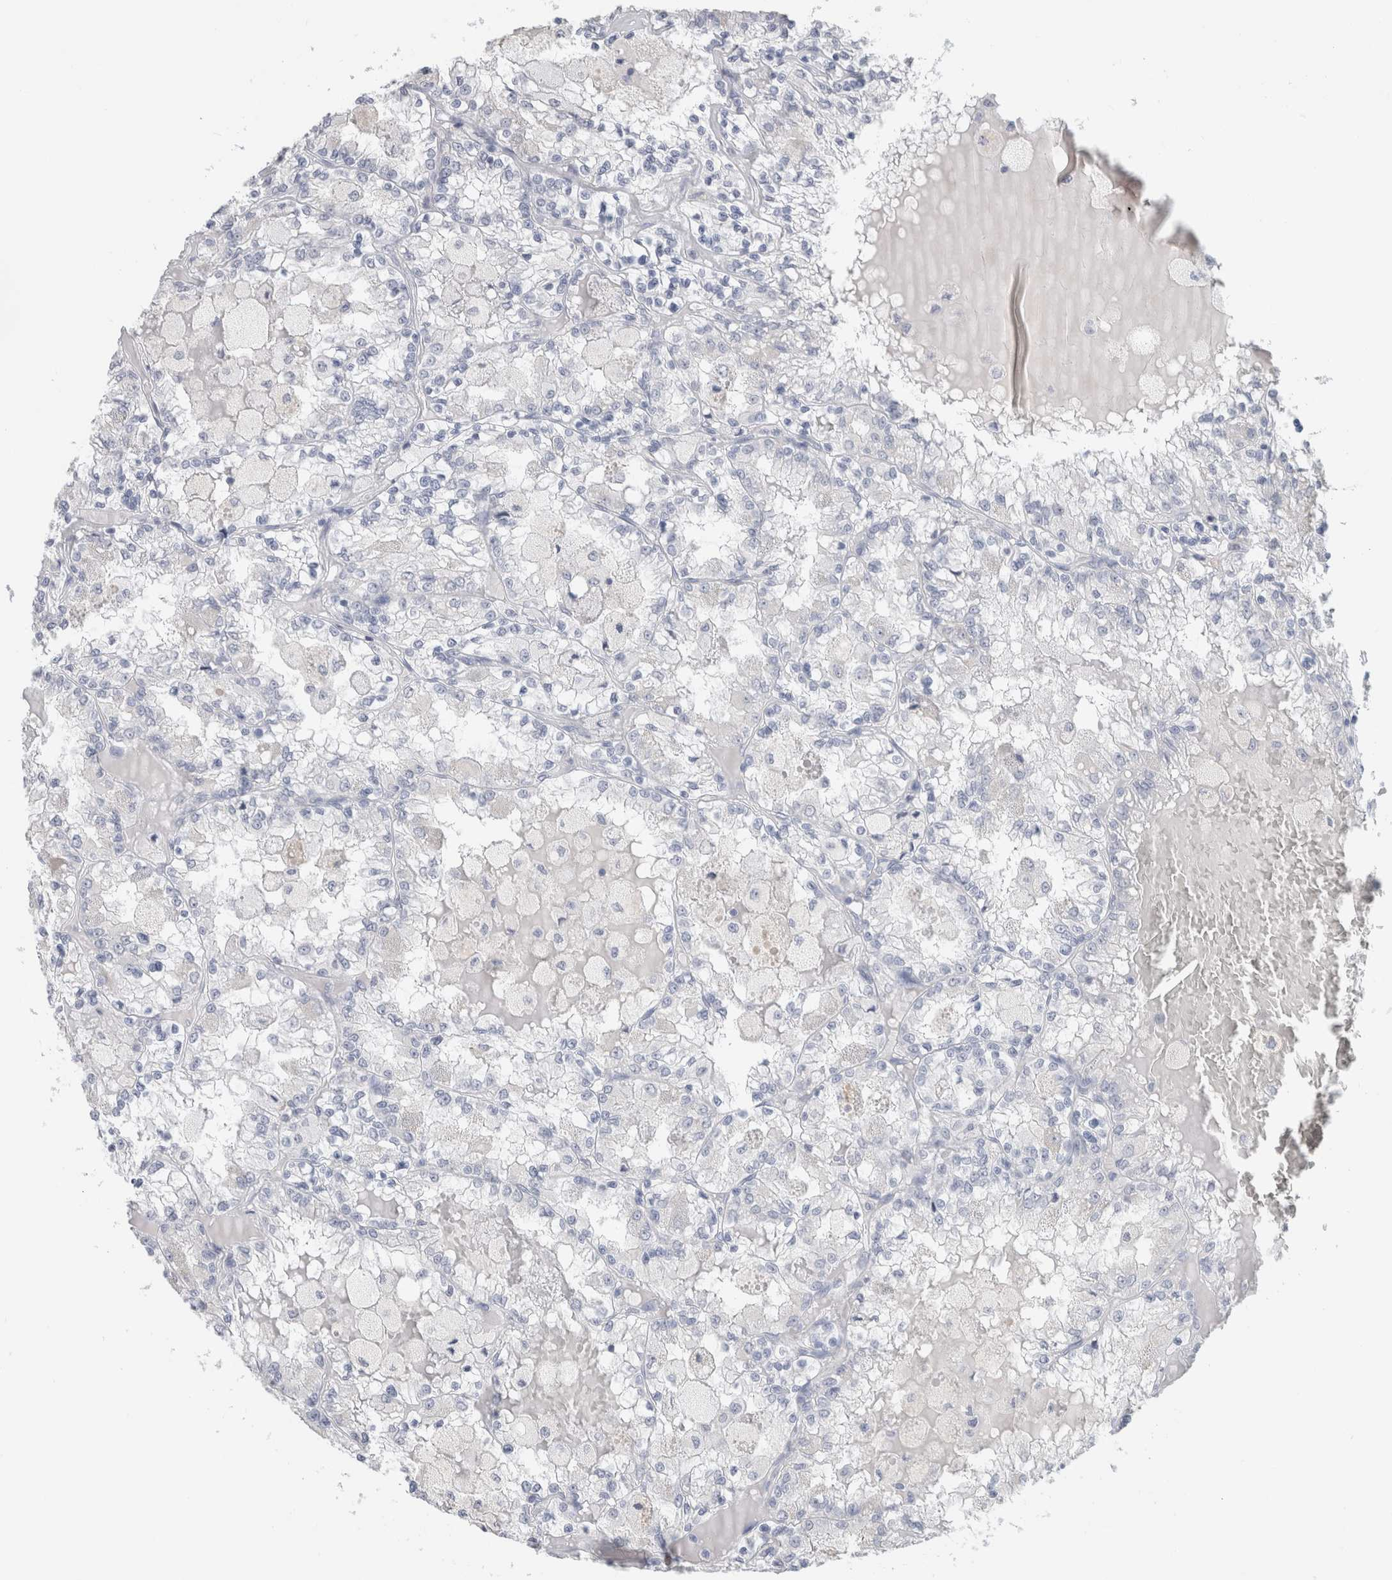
{"staining": {"intensity": "negative", "quantity": "none", "location": "none"}, "tissue": "renal cancer", "cell_type": "Tumor cells", "image_type": "cancer", "snomed": [{"axis": "morphology", "description": "Adenocarcinoma, NOS"}, {"axis": "topography", "description": "Kidney"}], "caption": "IHC of renal adenocarcinoma reveals no positivity in tumor cells. (Immunohistochemistry, brightfield microscopy, high magnification).", "gene": "BCAN", "patient": {"sex": "female", "age": 56}}